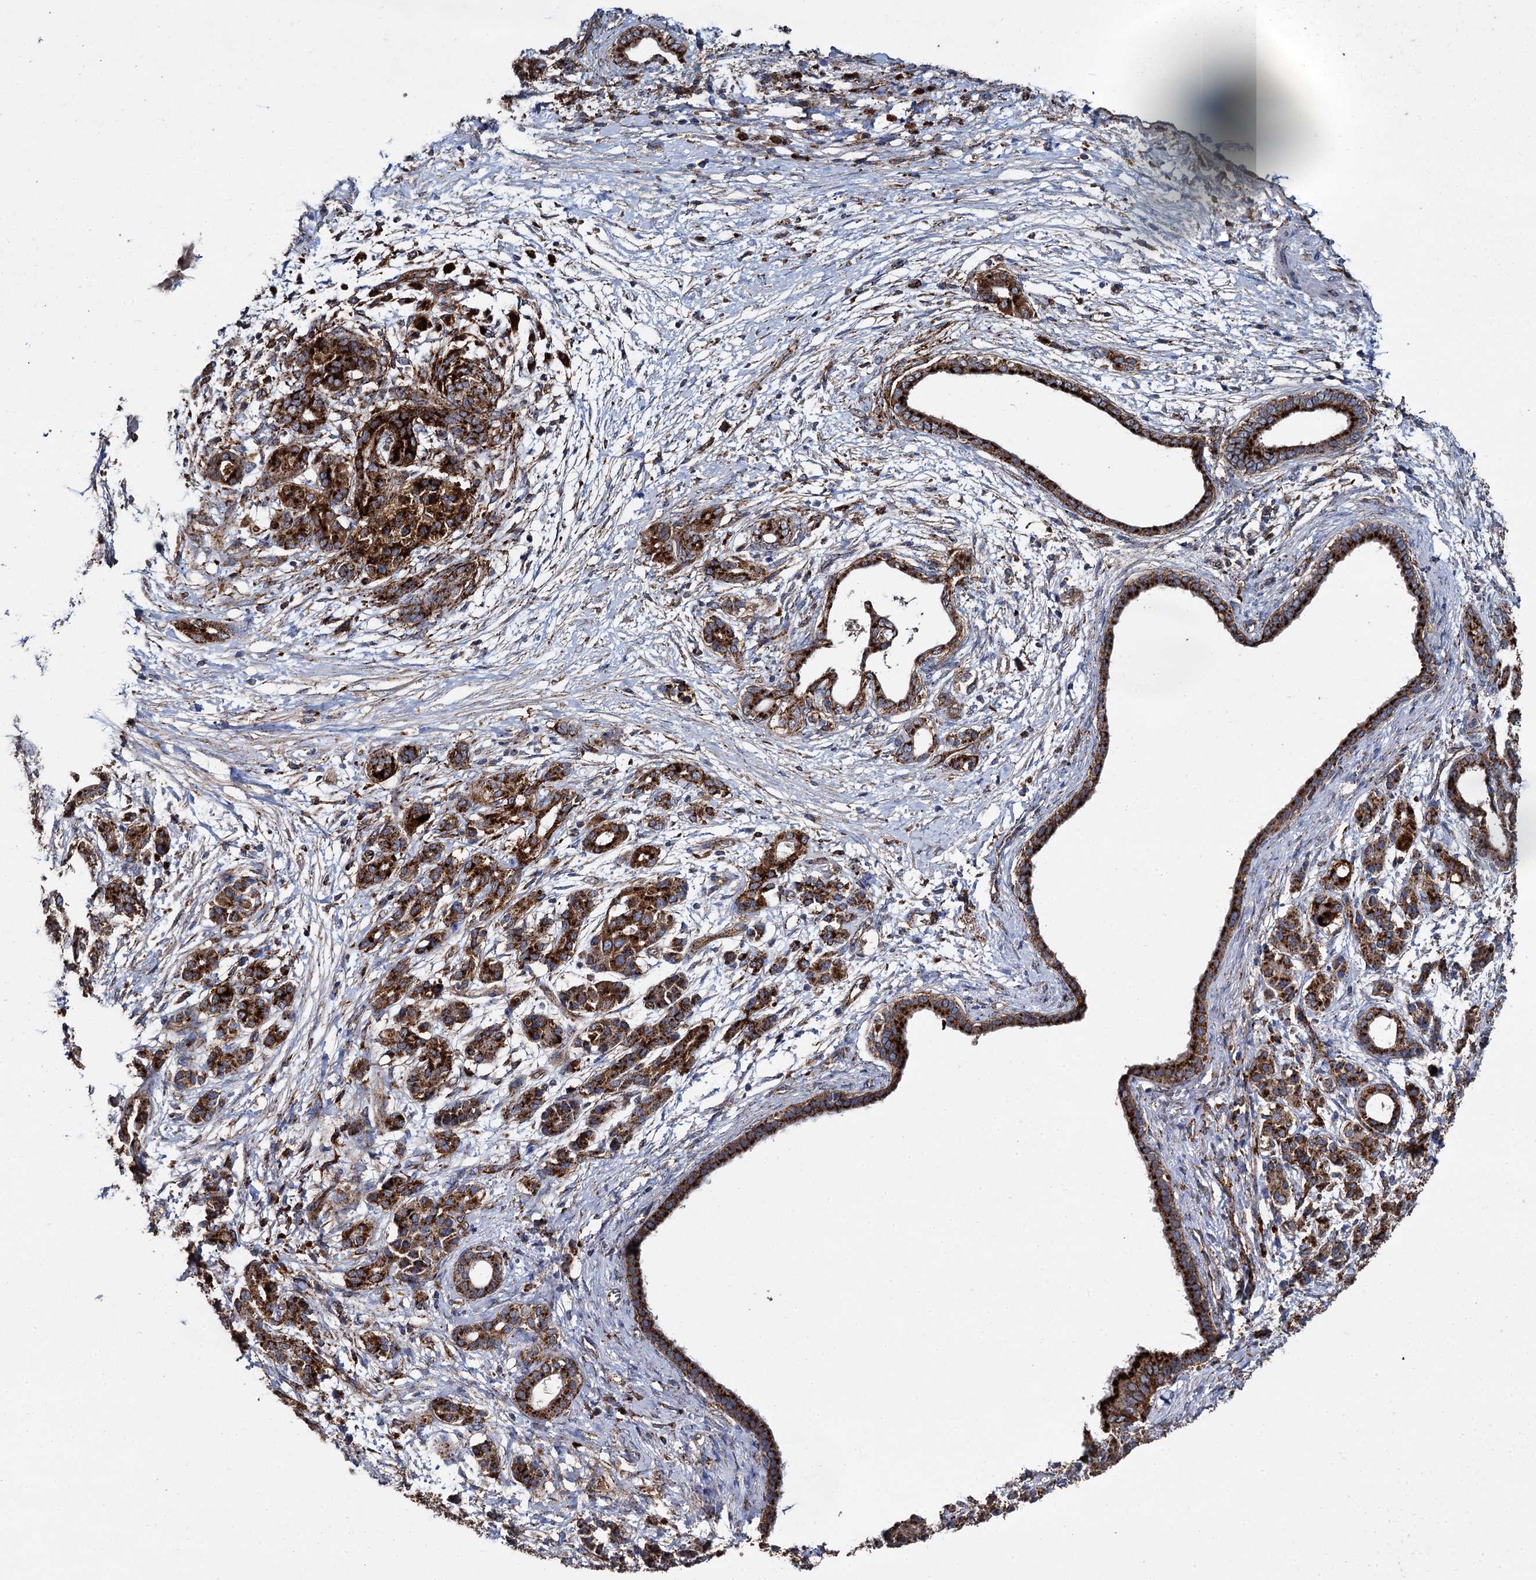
{"staining": {"intensity": "strong", "quantity": ">75%", "location": "cytoplasmic/membranous"}, "tissue": "pancreatic cancer", "cell_type": "Tumor cells", "image_type": "cancer", "snomed": [{"axis": "morphology", "description": "Adenocarcinoma, NOS"}, {"axis": "topography", "description": "Pancreas"}], "caption": "IHC of human pancreatic cancer demonstrates high levels of strong cytoplasmic/membranous expression in about >75% of tumor cells.", "gene": "GBA1", "patient": {"sex": "female", "age": 55}}